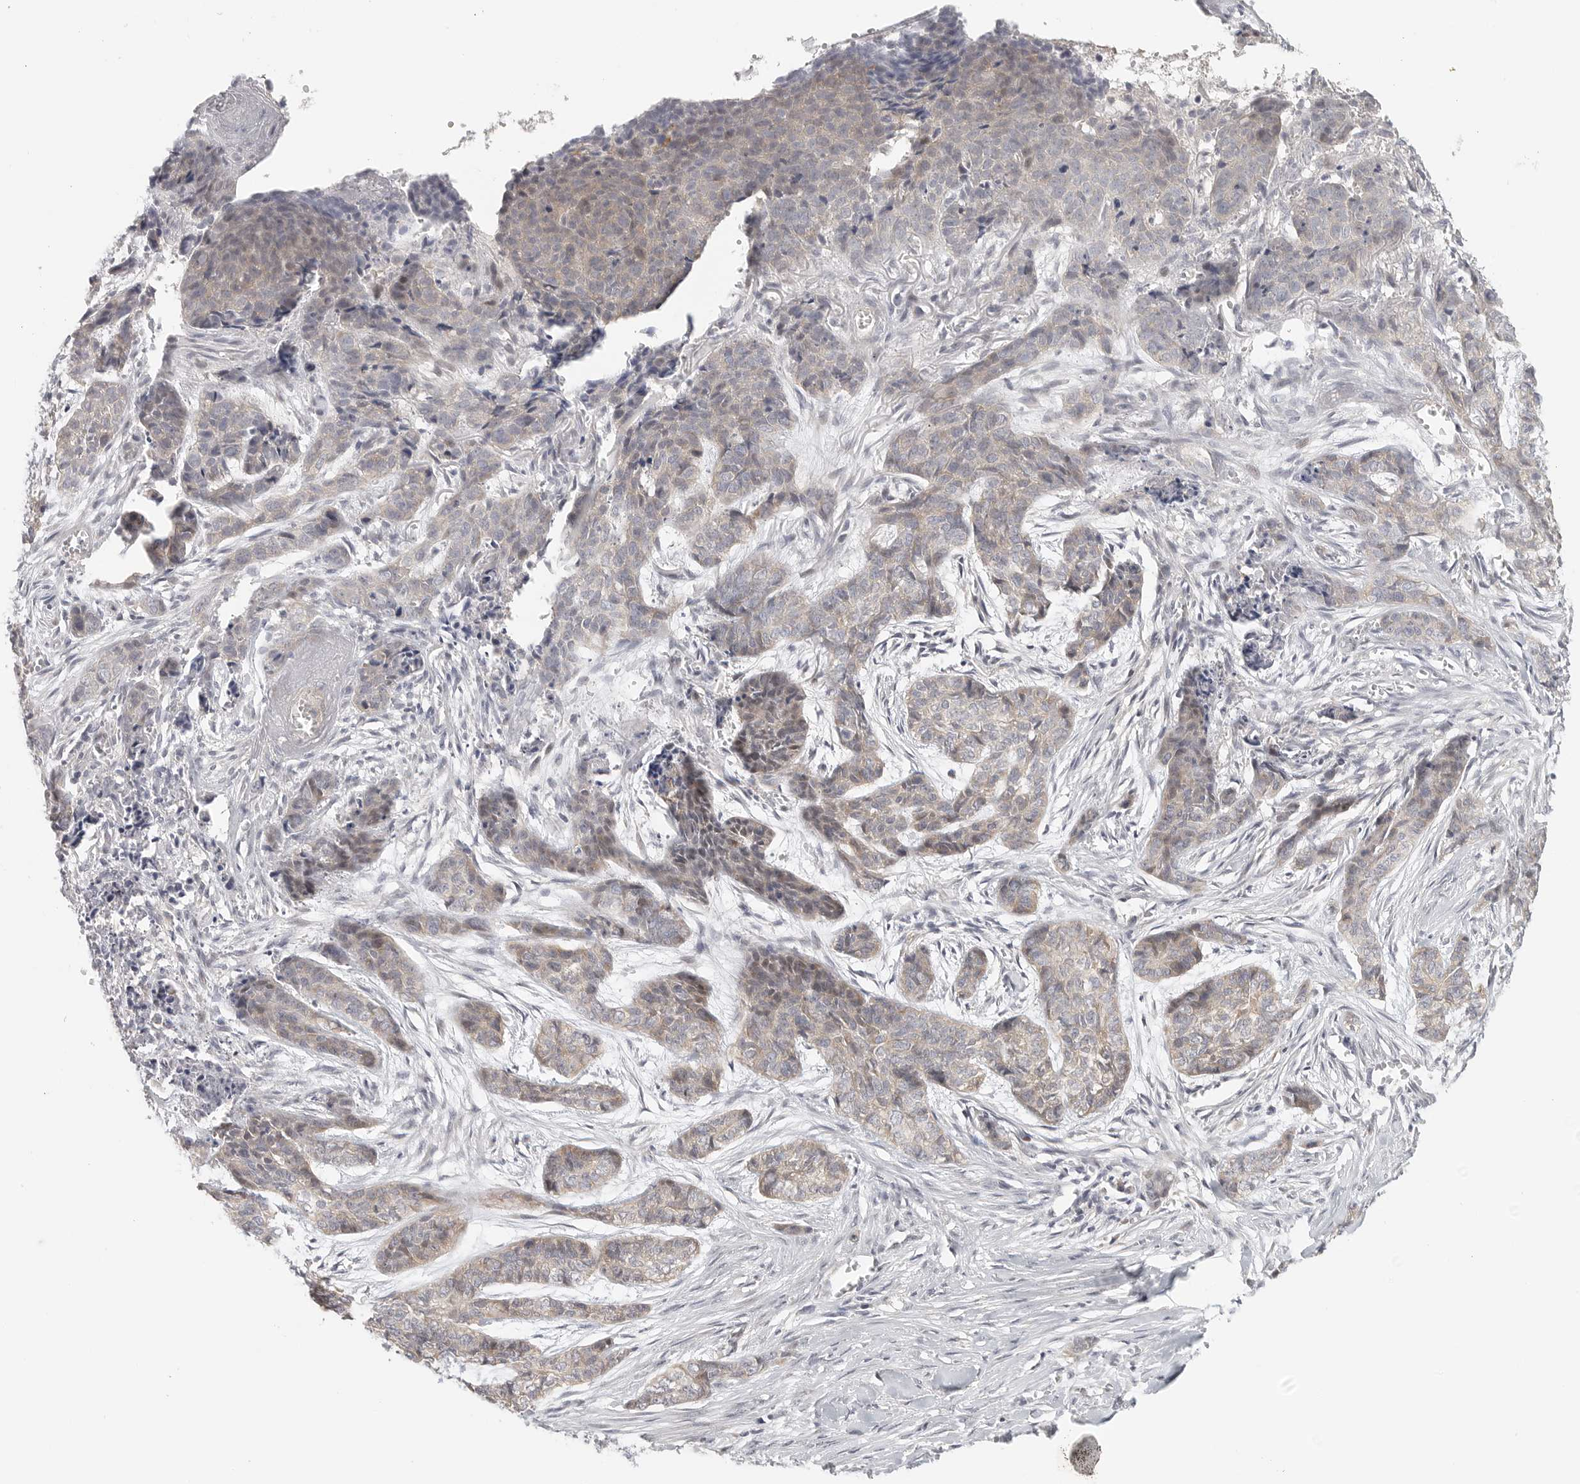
{"staining": {"intensity": "weak", "quantity": ">75%", "location": "cytoplasmic/membranous"}, "tissue": "skin cancer", "cell_type": "Tumor cells", "image_type": "cancer", "snomed": [{"axis": "morphology", "description": "Basal cell carcinoma"}, {"axis": "topography", "description": "Skin"}], "caption": "IHC (DAB (3,3'-diaminobenzidine)) staining of skin basal cell carcinoma displays weak cytoplasmic/membranous protein positivity in about >75% of tumor cells.", "gene": "HDAC6", "patient": {"sex": "female", "age": 64}}